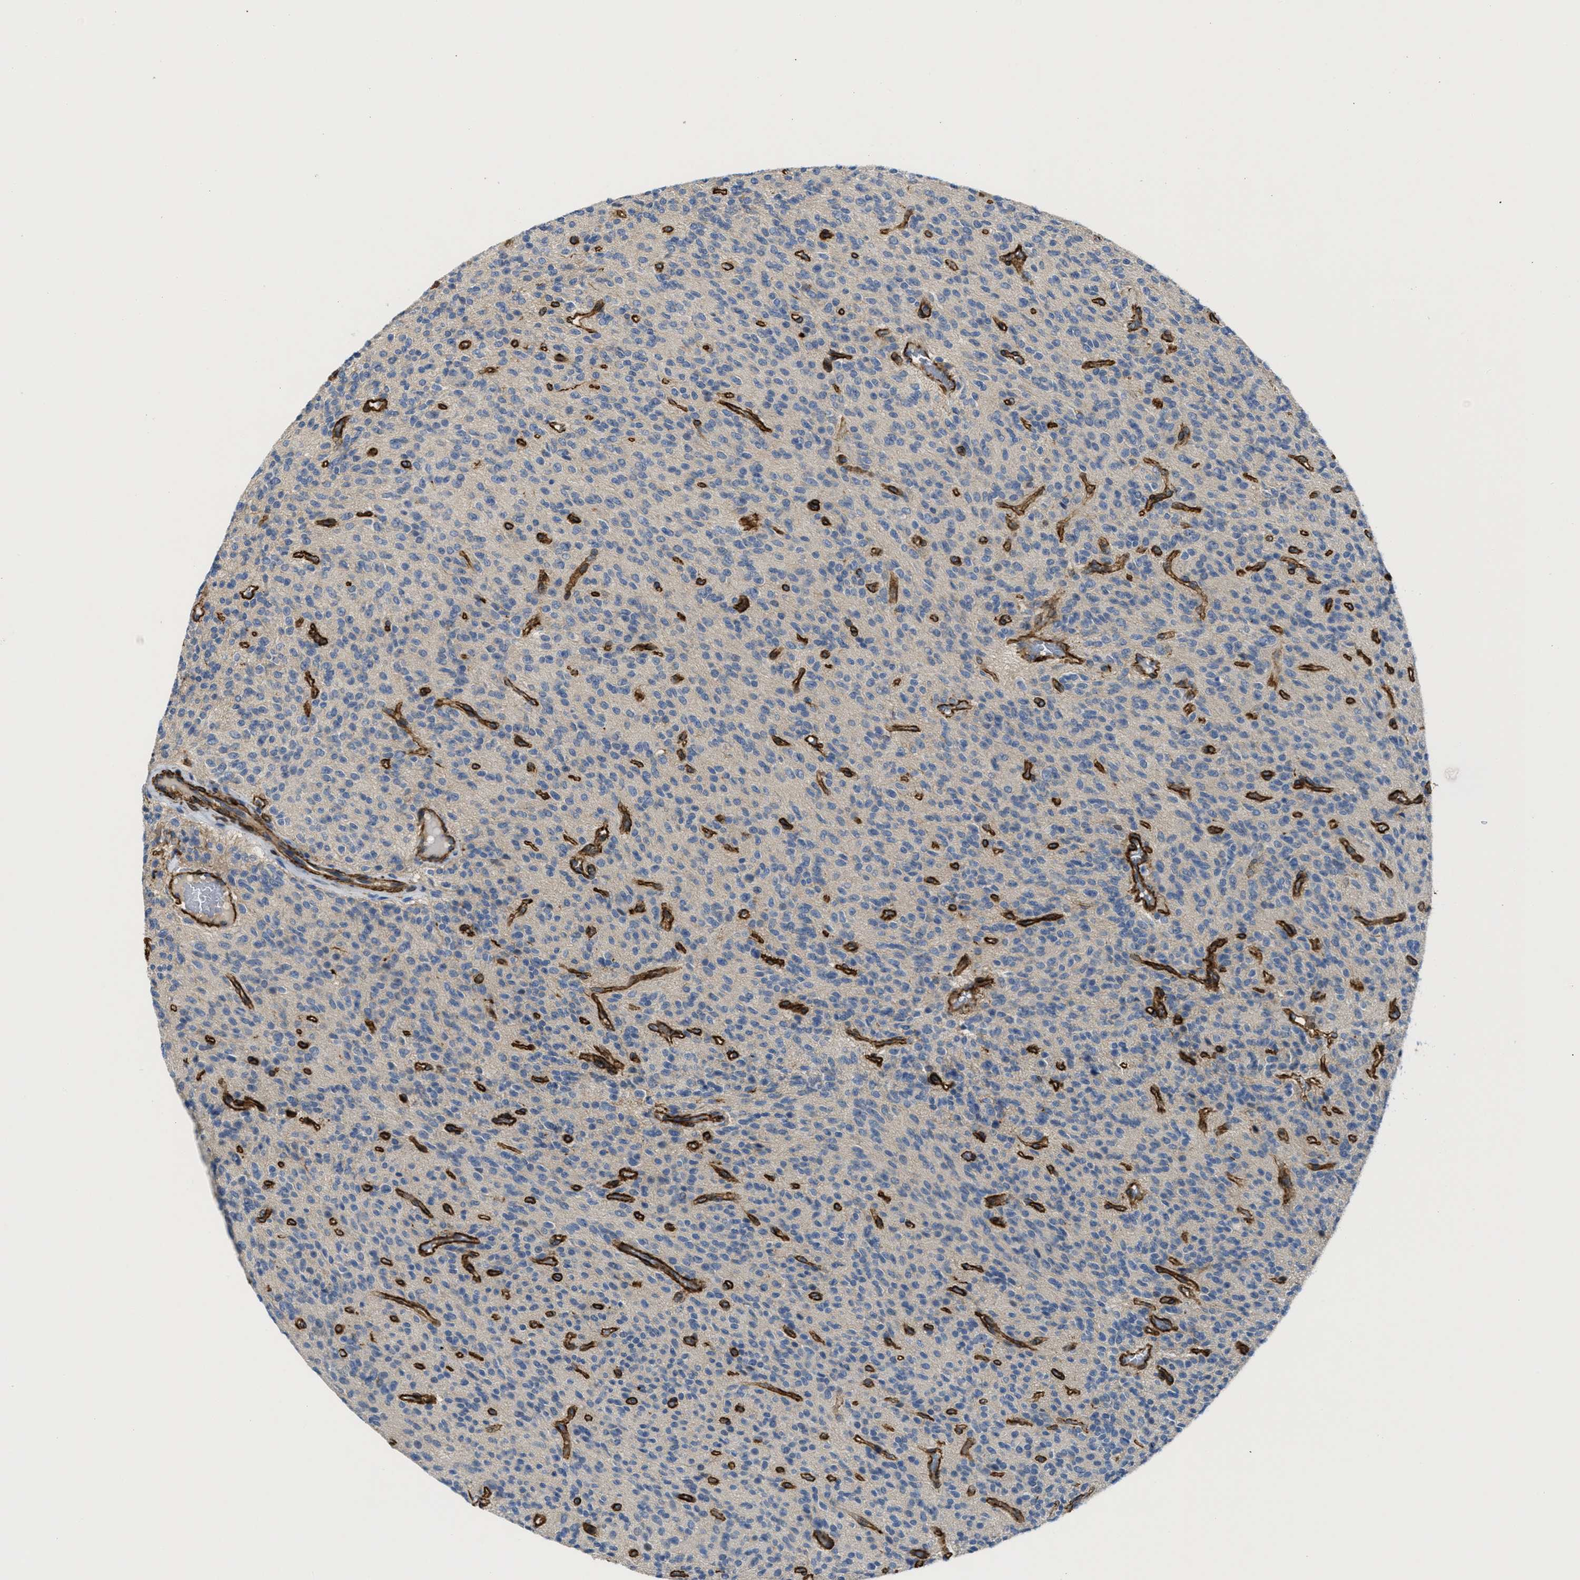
{"staining": {"intensity": "negative", "quantity": "none", "location": "none"}, "tissue": "glioma", "cell_type": "Tumor cells", "image_type": "cancer", "snomed": [{"axis": "morphology", "description": "Glioma, malignant, High grade"}, {"axis": "topography", "description": "Brain"}], "caption": "Human glioma stained for a protein using immunohistochemistry (IHC) exhibits no staining in tumor cells.", "gene": "NAB1", "patient": {"sex": "male", "age": 34}}